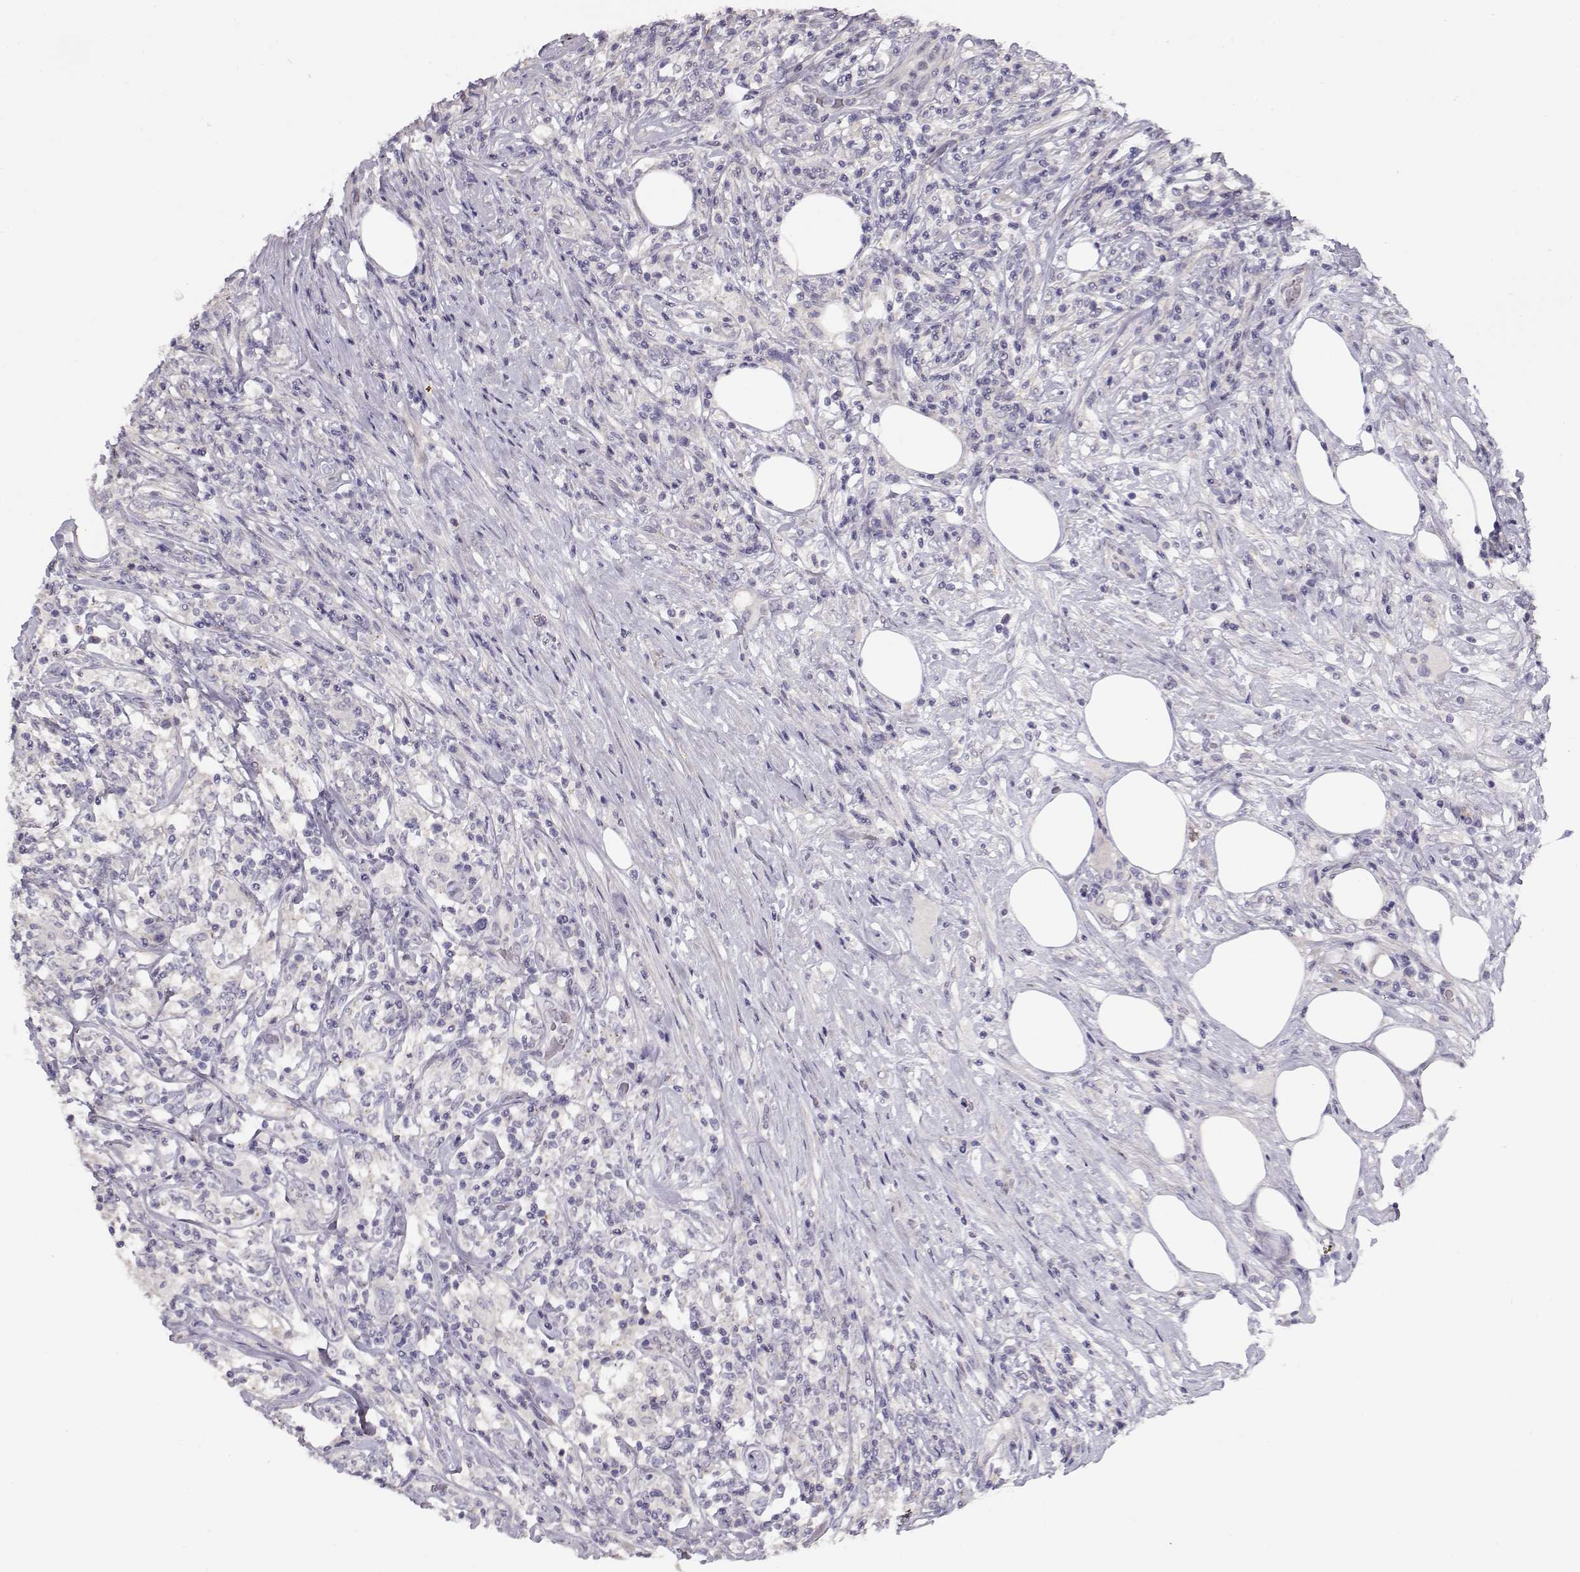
{"staining": {"intensity": "negative", "quantity": "none", "location": "none"}, "tissue": "lymphoma", "cell_type": "Tumor cells", "image_type": "cancer", "snomed": [{"axis": "morphology", "description": "Malignant lymphoma, non-Hodgkin's type, High grade"}, {"axis": "topography", "description": "Lymph node"}], "caption": "DAB immunohistochemical staining of human high-grade malignant lymphoma, non-Hodgkin's type displays no significant staining in tumor cells.", "gene": "GRK1", "patient": {"sex": "female", "age": 84}}